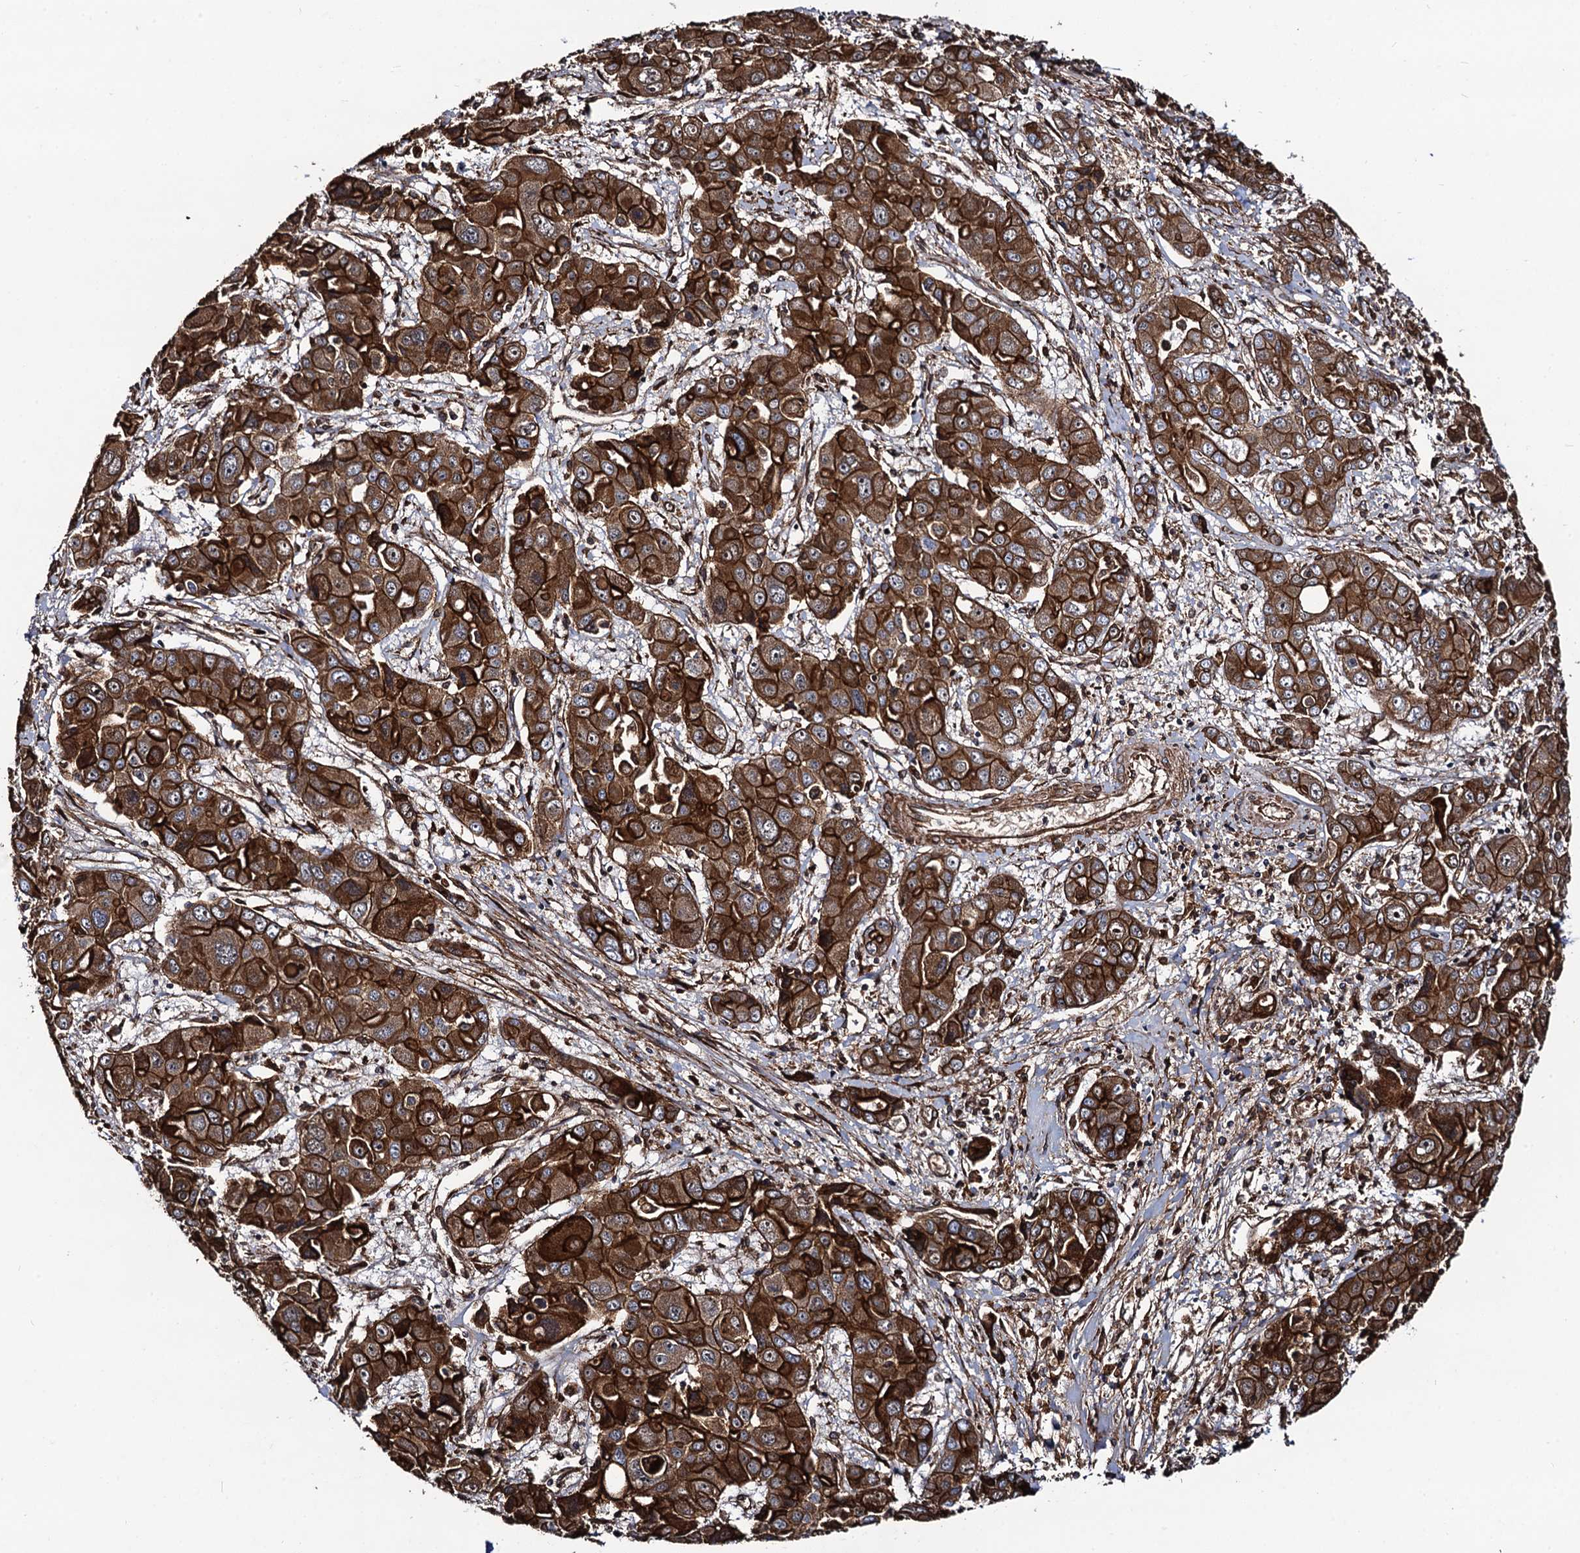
{"staining": {"intensity": "strong", "quantity": ">75%", "location": "cytoplasmic/membranous"}, "tissue": "liver cancer", "cell_type": "Tumor cells", "image_type": "cancer", "snomed": [{"axis": "morphology", "description": "Cholangiocarcinoma"}, {"axis": "topography", "description": "Liver"}], "caption": "This is a photomicrograph of immunohistochemistry staining of liver cholangiocarcinoma, which shows strong expression in the cytoplasmic/membranous of tumor cells.", "gene": "CIP2A", "patient": {"sex": "male", "age": 67}}